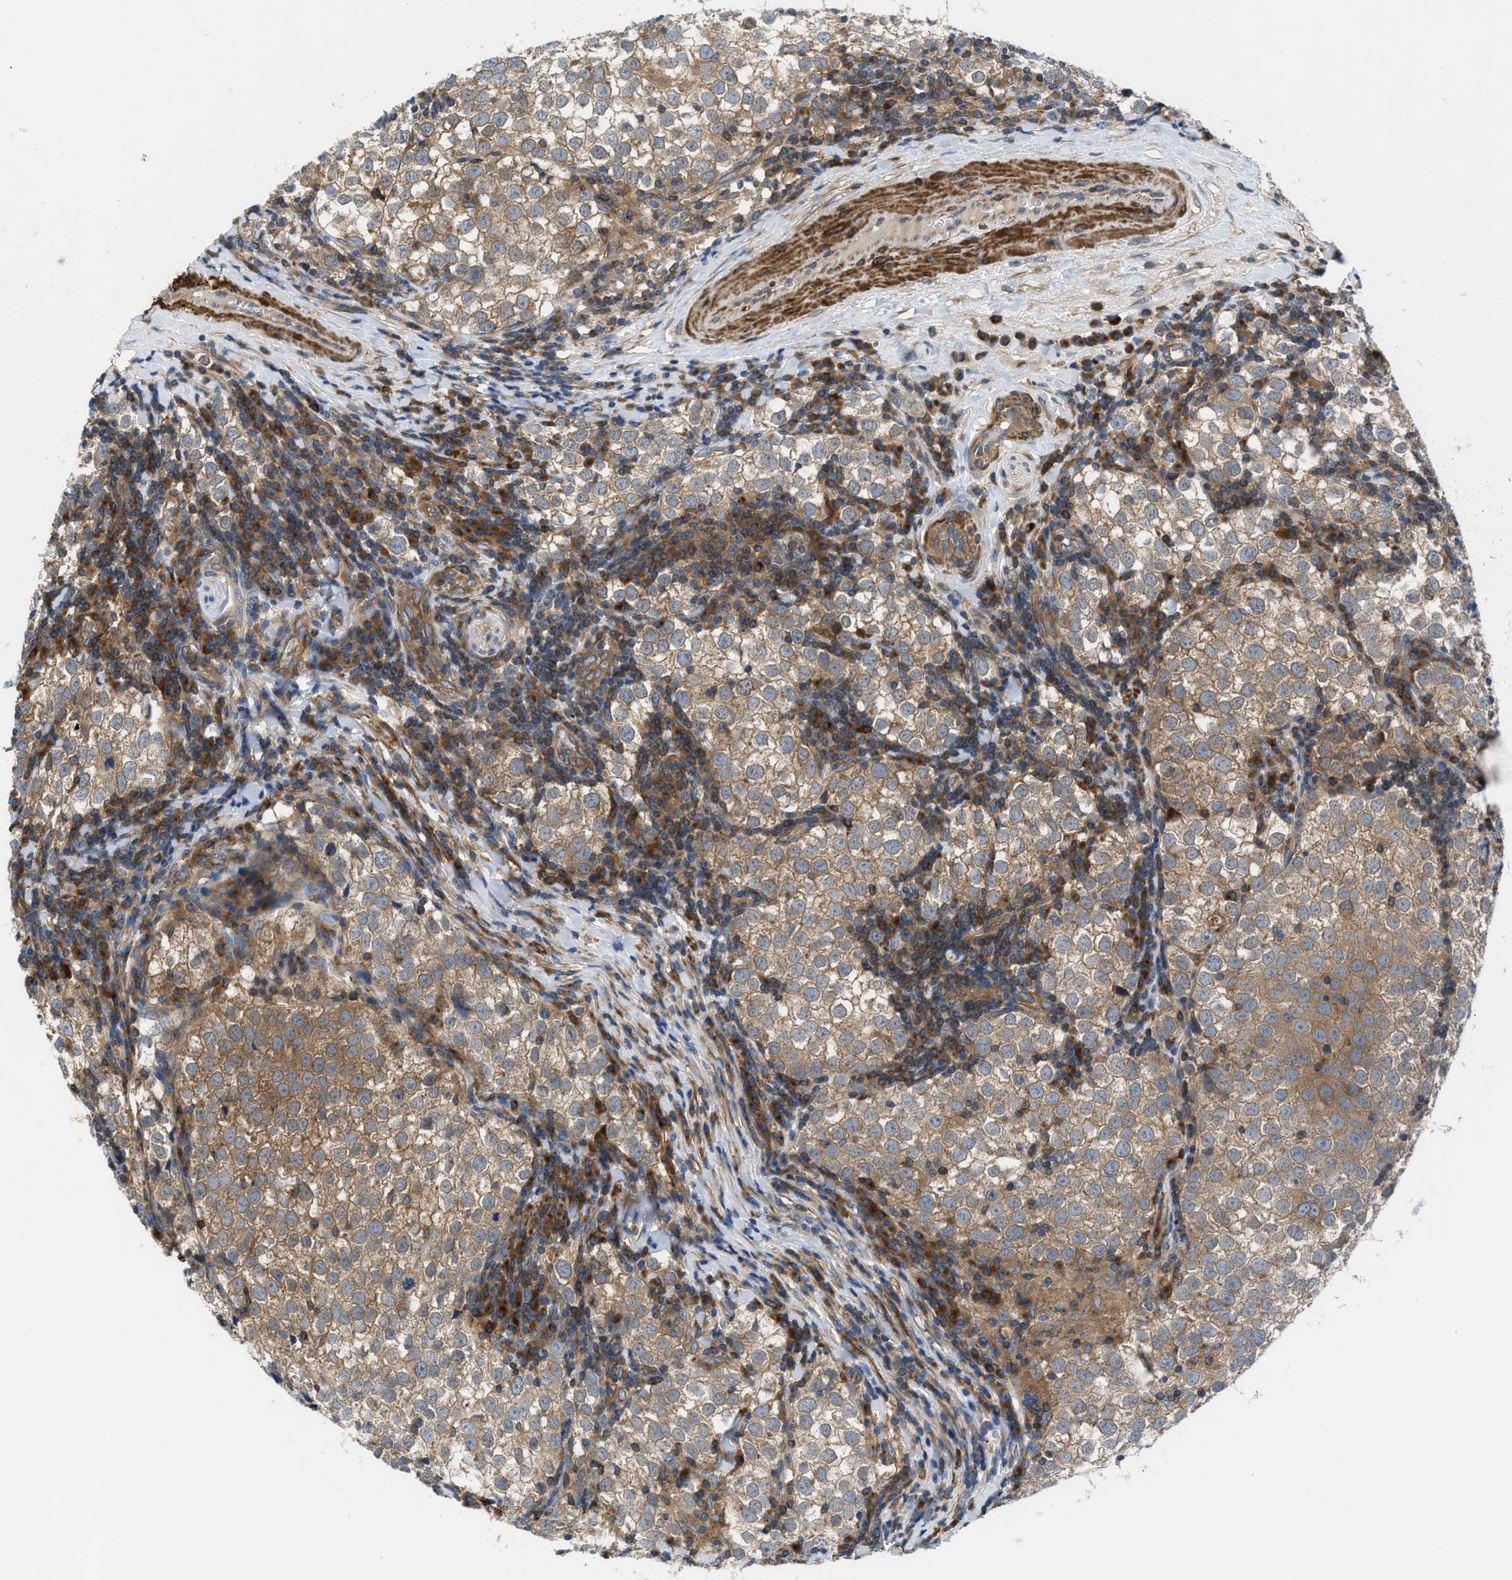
{"staining": {"intensity": "moderate", "quantity": ">75%", "location": "cytoplasmic/membranous"}, "tissue": "testis cancer", "cell_type": "Tumor cells", "image_type": "cancer", "snomed": [{"axis": "morphology", "description": "Seminoma, NOS"}, {"axis": "morphology", "description": "Carcinoma, Embryonal, NOS"}, {"axis": "topography", "description": "Testis"}], "caption": "A high-resolution image shows IHC staining of testis cancer, which displays moderate cytoplasmic/membranous positivity in approximately >75% of tumor cells.", "gene": "CHKB", "patient": {"sex": "male", "age": 36}}